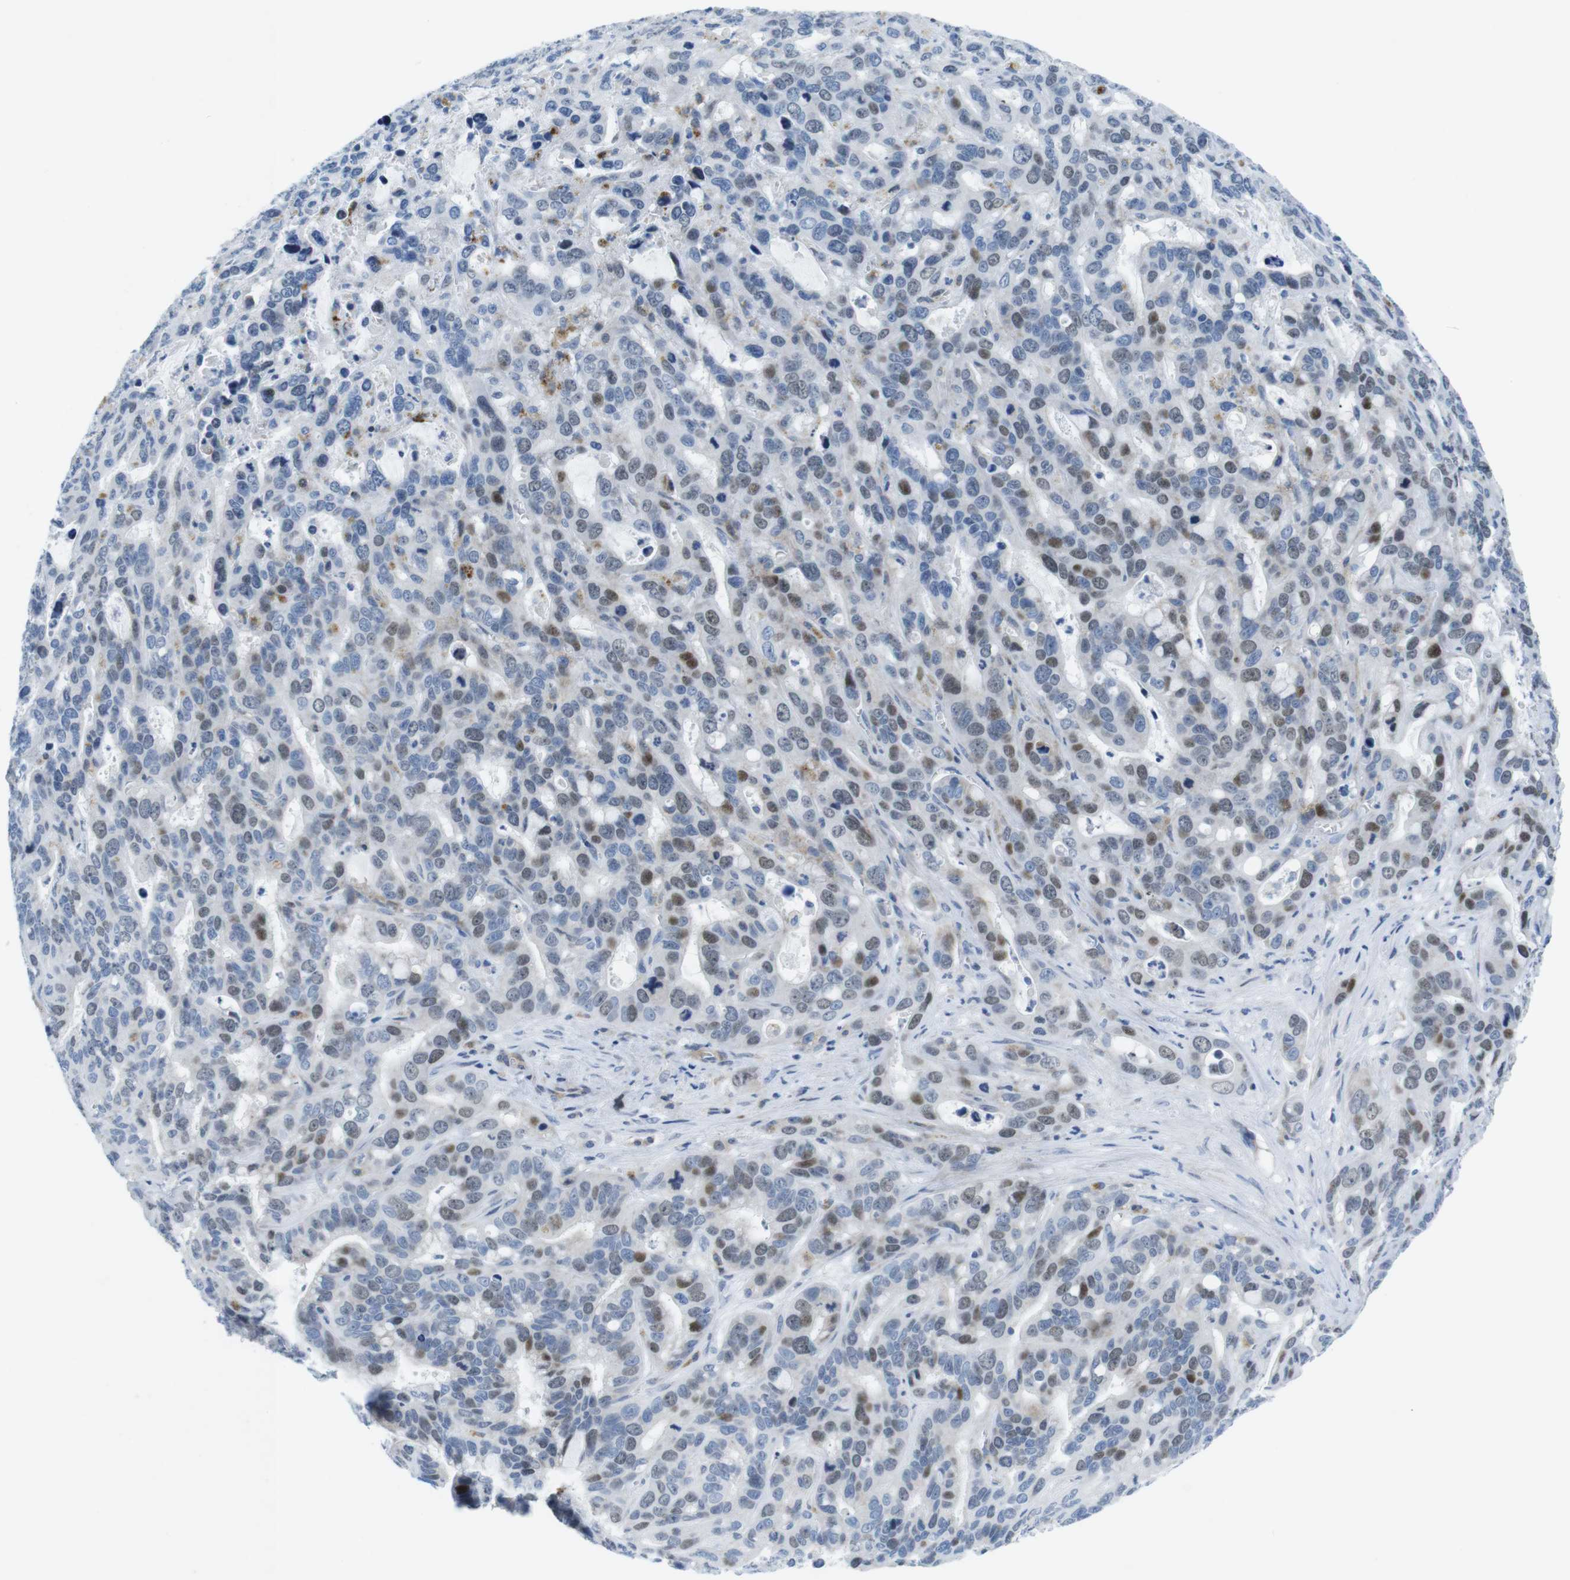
{"staining": {"intensity": "moderate", "quantity": "<25%", "location": "nuclear"}, "tissue": "liver cancer", "cell_type": "Tumor cells", "image_type": "cancer", "snomed": [{"axis": "morphology", "description": "Cholangiocarcinoma"}, {"axis": "topography", "description": "Liver"}], "caption": "Cholangiocarcinoma (liver) stained with DAB immunohistochemistry demonstrates low levels of moderate nuclear positivity in about <25% of tumor cells.", "gene": "CHAF1A", "patient": {"sex": "female", "age": 65}}